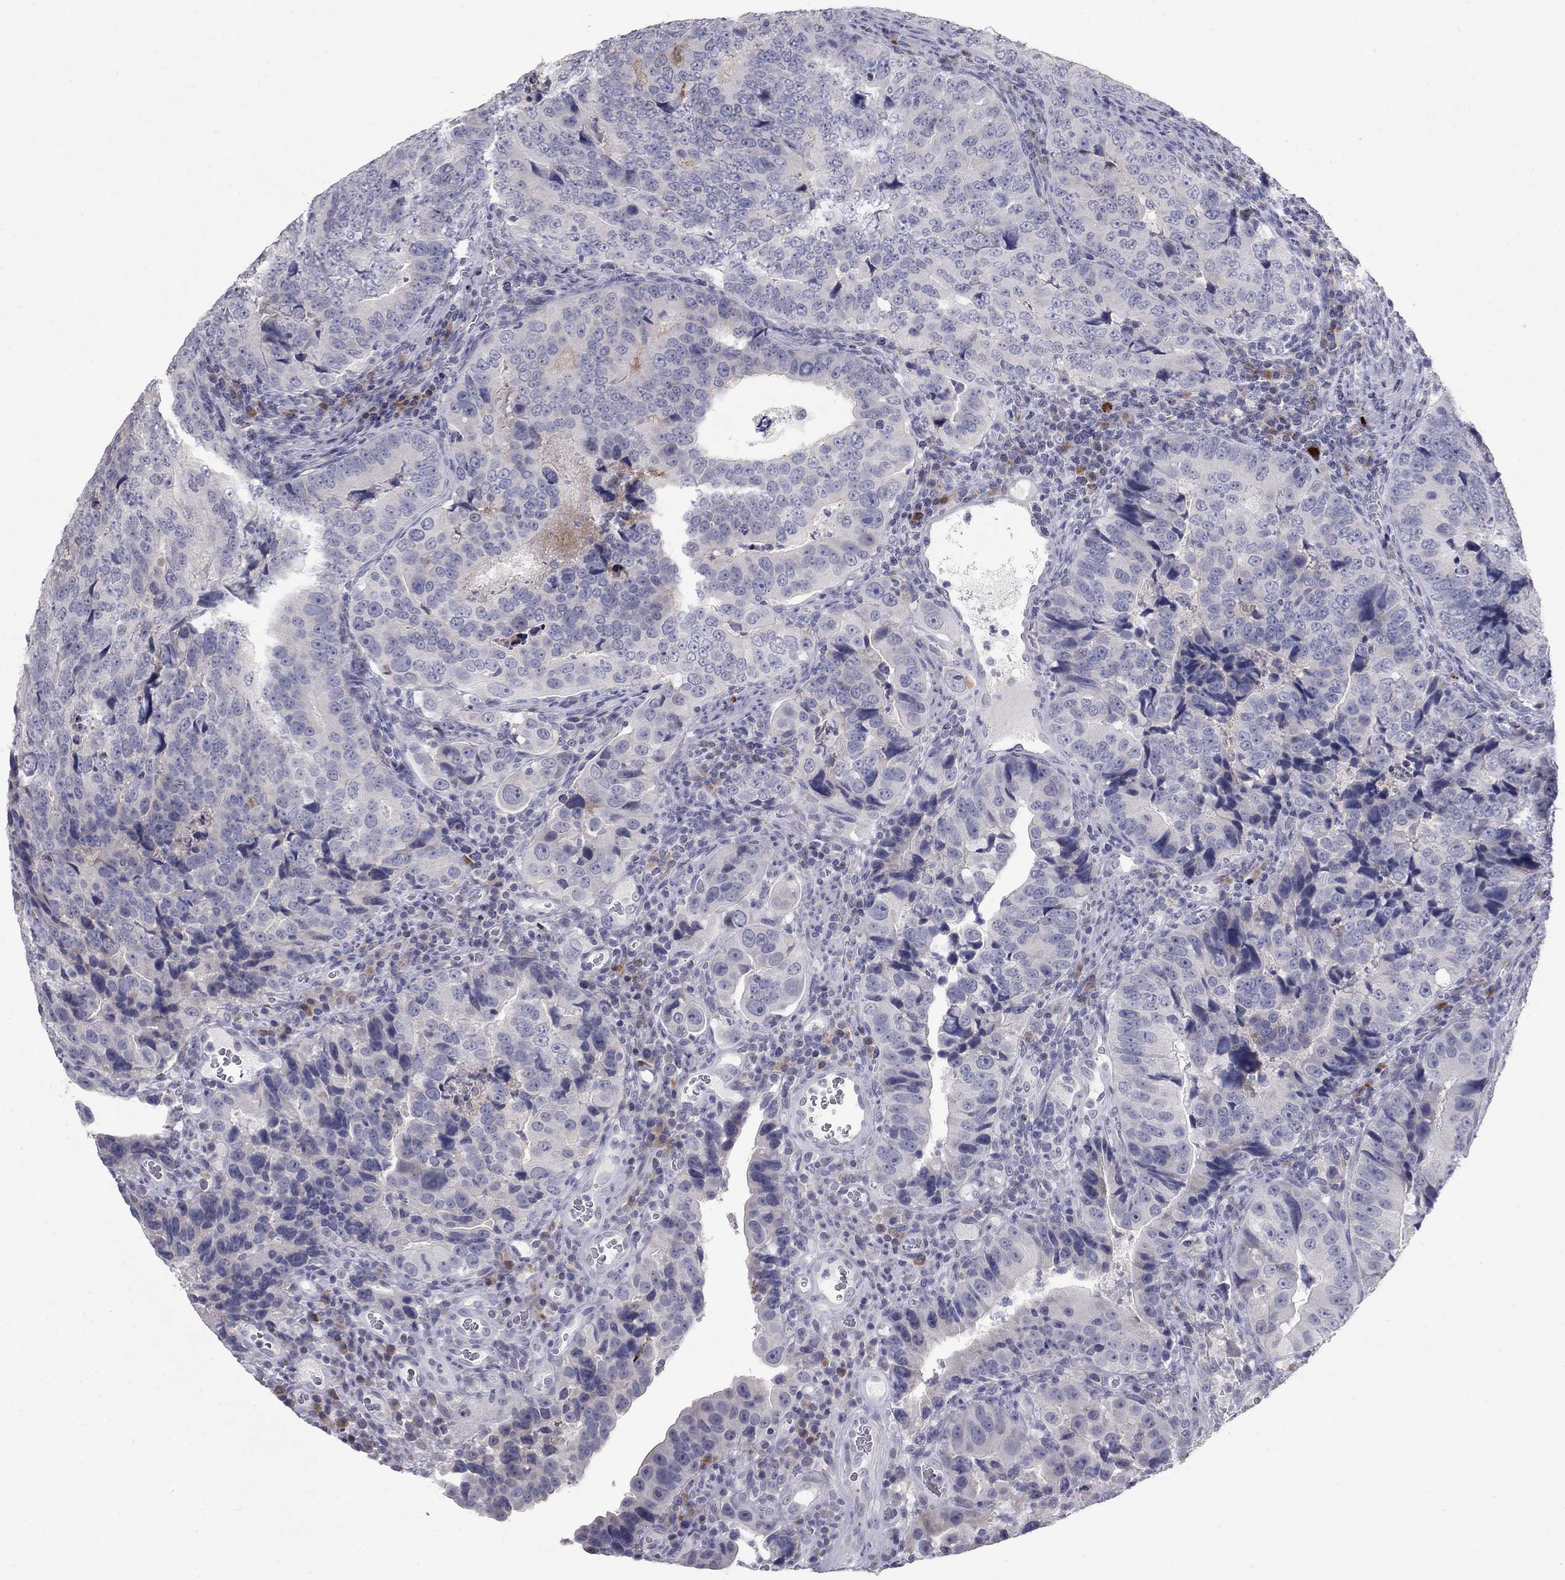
{"staining": {"intensity": "negative", "quantity": "none", "location": "none"}, "tissue": "colorectal cancer", "cell_type": "Tumor cells", "image_type": "cancer", "snomed": [{"axis": "morphology", "description": "Adenocarcinoma, NOS"}, {"axis": "topography", "description": "Colon"}], "caption": "IHC of human colorectal cancer exhibits no expression in tumor cells. (Stains: DAB immunohistochemistry with hematoxylin counter stain, Microscopy: brightfield microscopy at high magnification).", "gene": "NTRK2", "patient": {"sex": "female", "age": 72}}